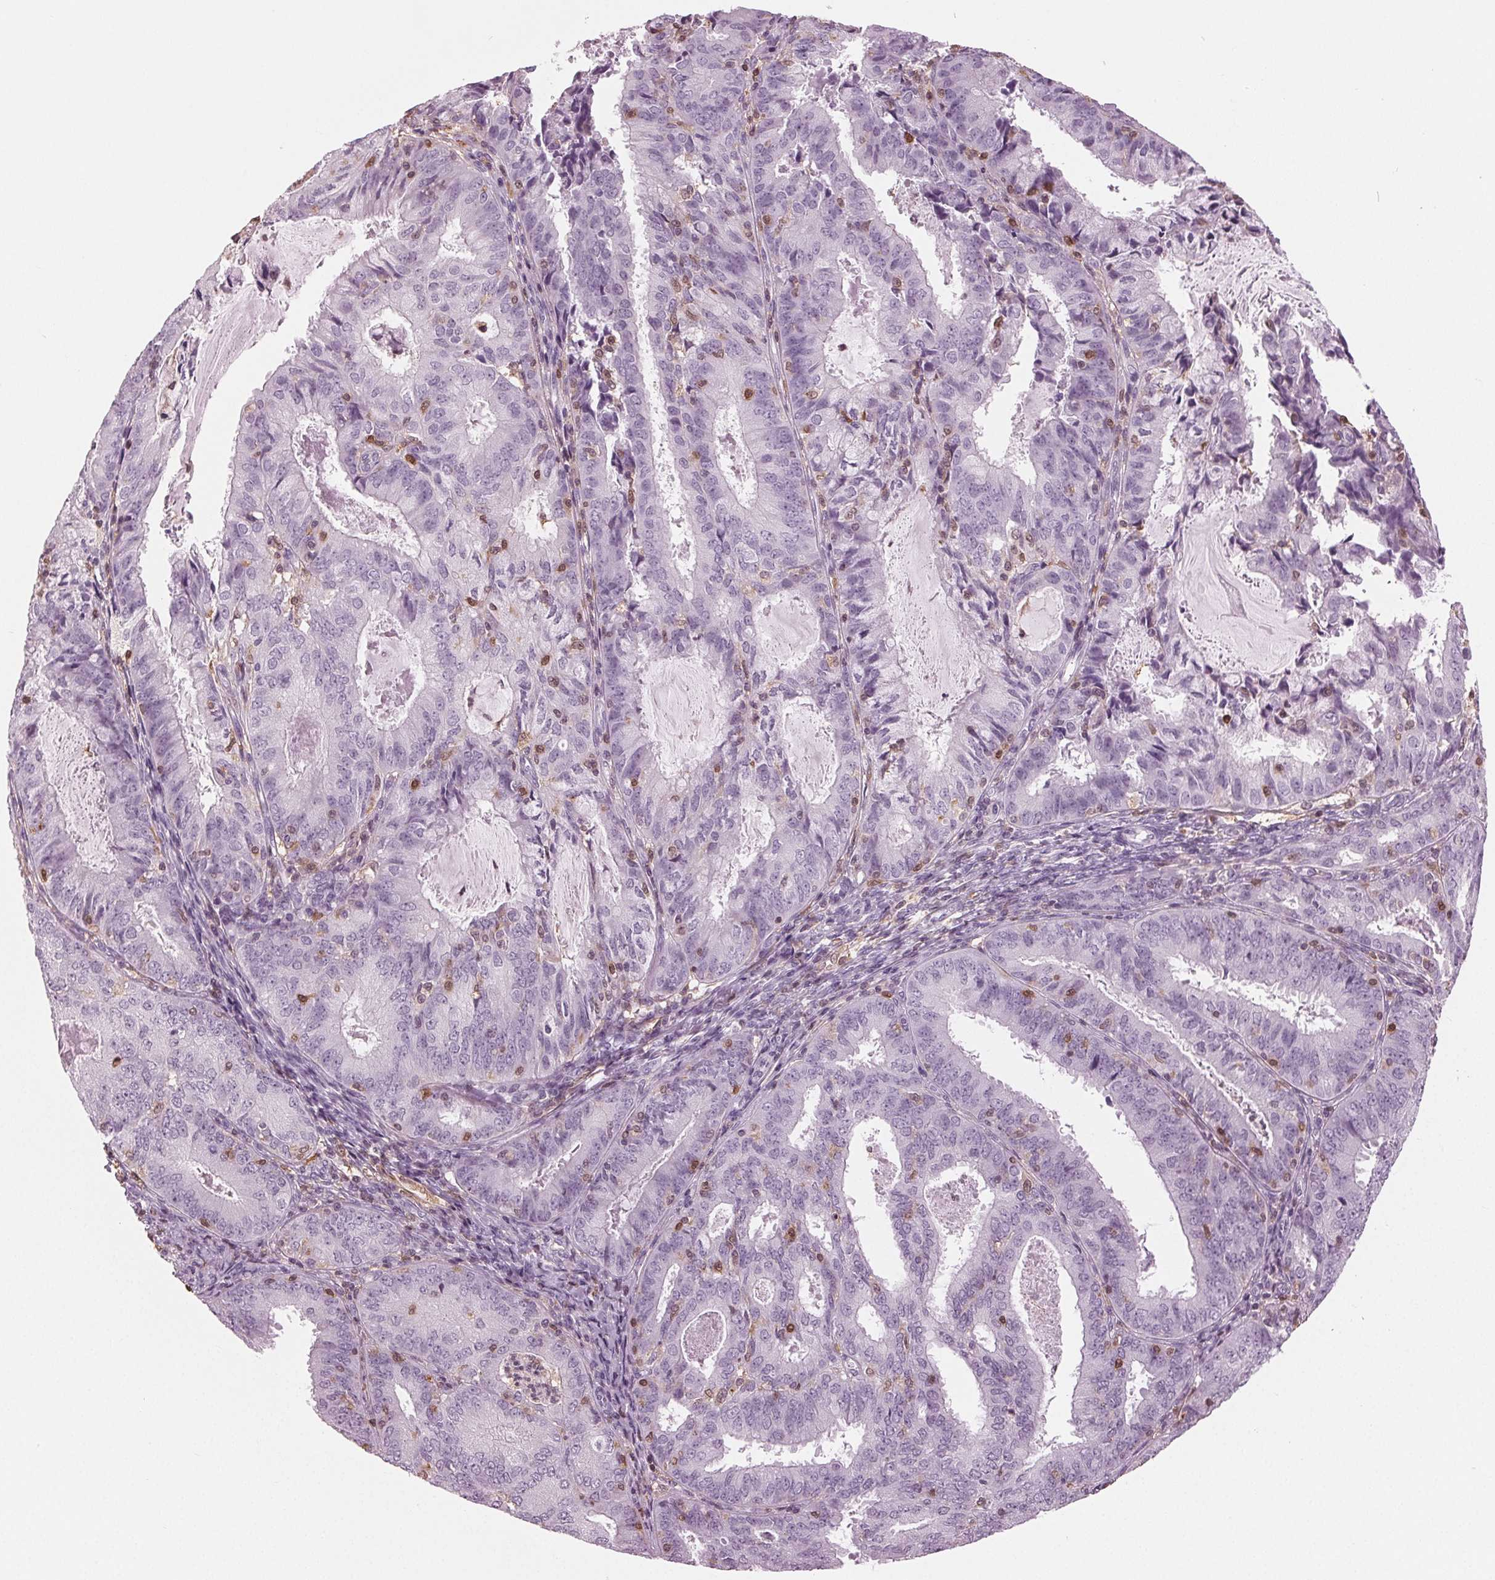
{"staining": {"intensity": "negative", "quantity": "none", "location": "none"}, "tissue": "endometrial cancer", "cell_type": "Tumor cells", "image_type": "cancer", "snomed": [{"axis": "morphology", "description": "Adenocarcinoma, NOS"}, {"axis": "topography", "description": "Endometrium"}], "caption": "The image exhibits no significant expression in tumor cells of endometrial cancer.", "gene": "BTLA", "patient": {"sex": "female", "age": 57}}